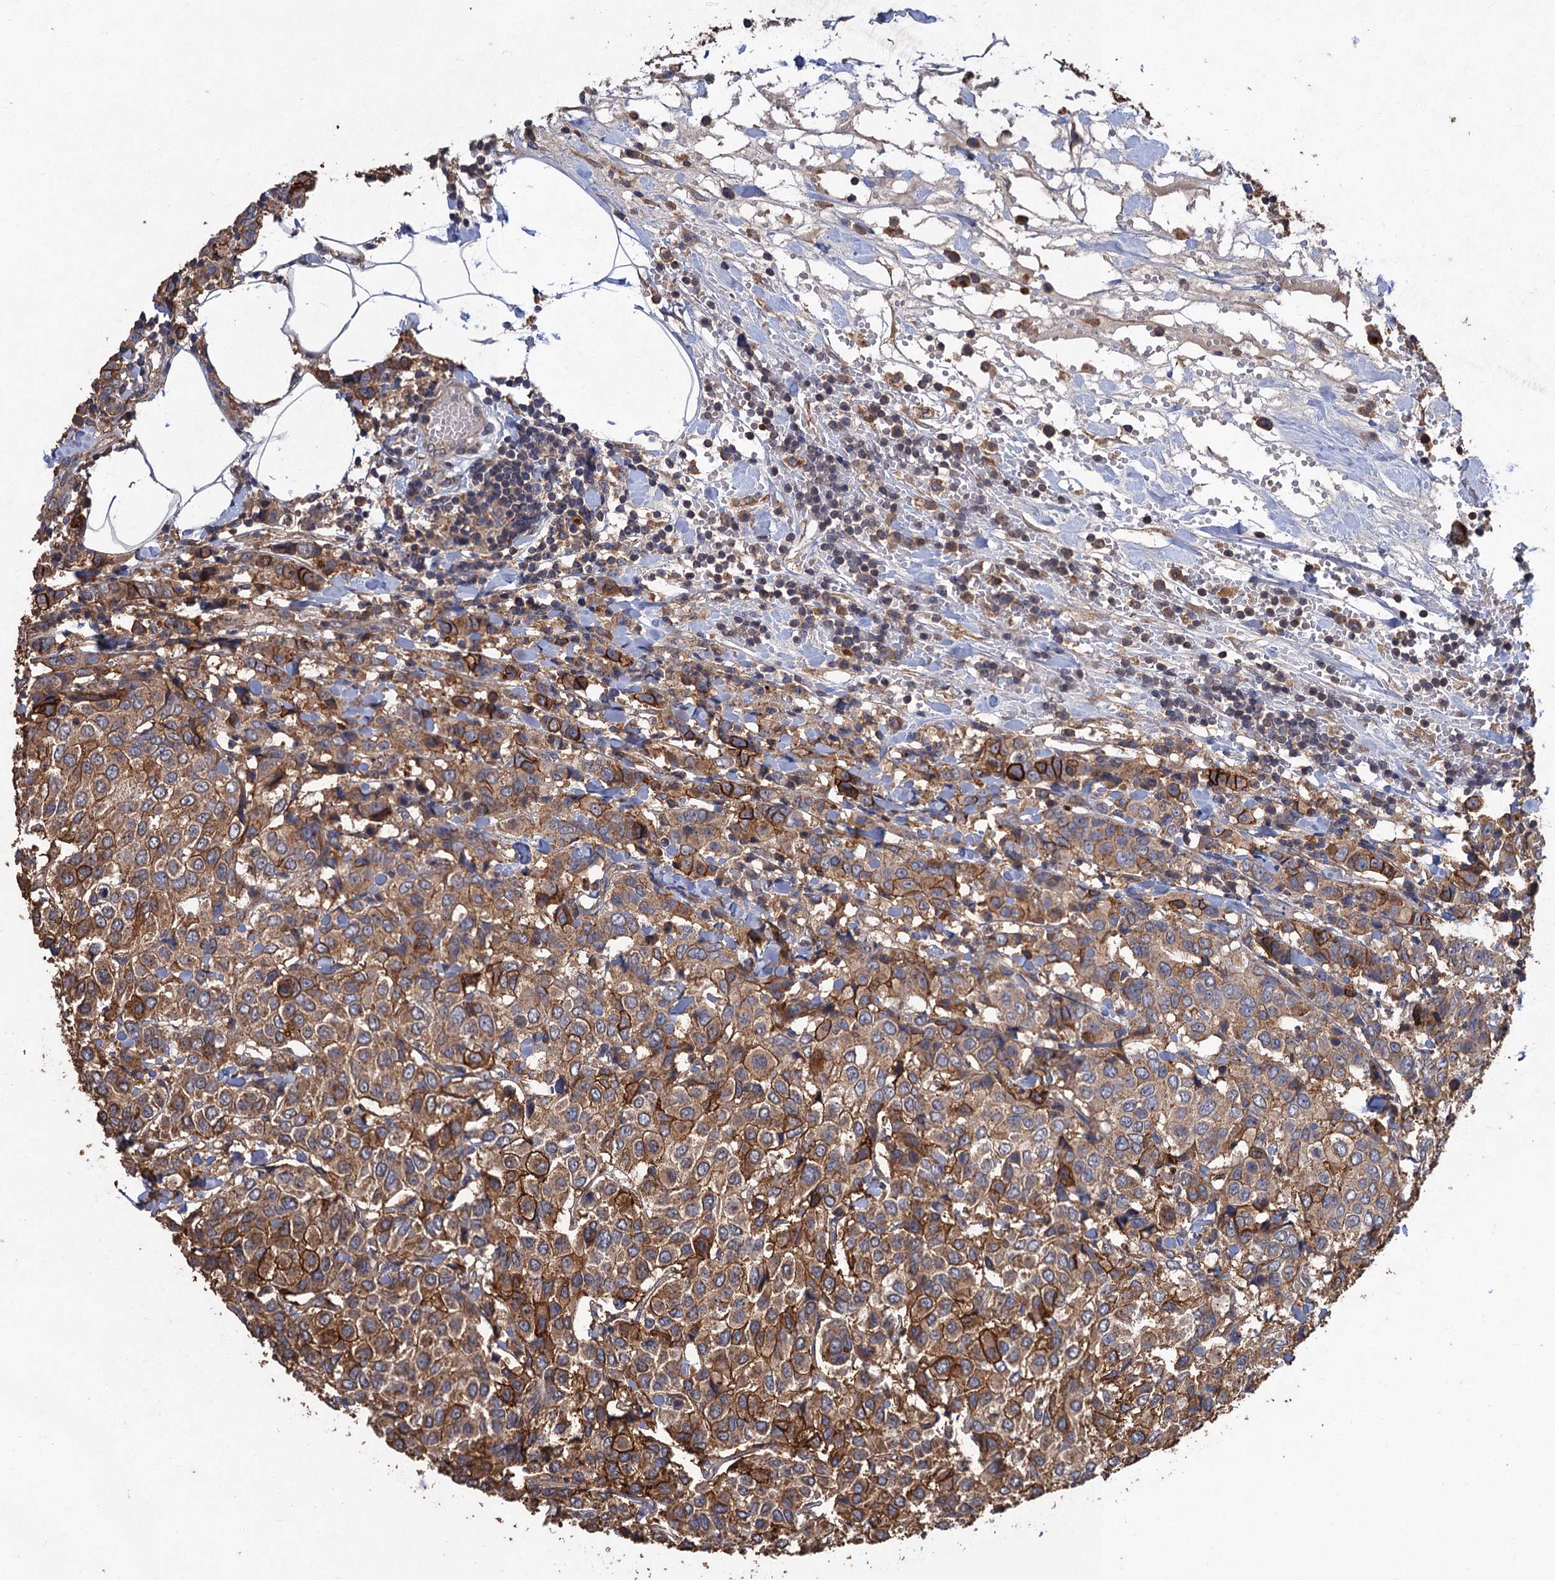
{"staining": {"intensity": "moderate", "quantity": ">75%", "location": "cytoplasmic/membranous"}, "tissue": "breast cancer", "cell_type": "Tumor cells", "image_type": "cancer", "snomed": [{"axis": "morphology", "description": "Duct carcinoma"}, {"axis": "topography", "description": "Breast"}], "caption": "The micrograph exhibits a brown stain indicating the presence of a protein in the cytoplasmic/membranous of tumor cells in infiltrating ductal carcinoma (breast).", "gene": "SCUBE3", "patient": {"sex": "female", "age": 55}}